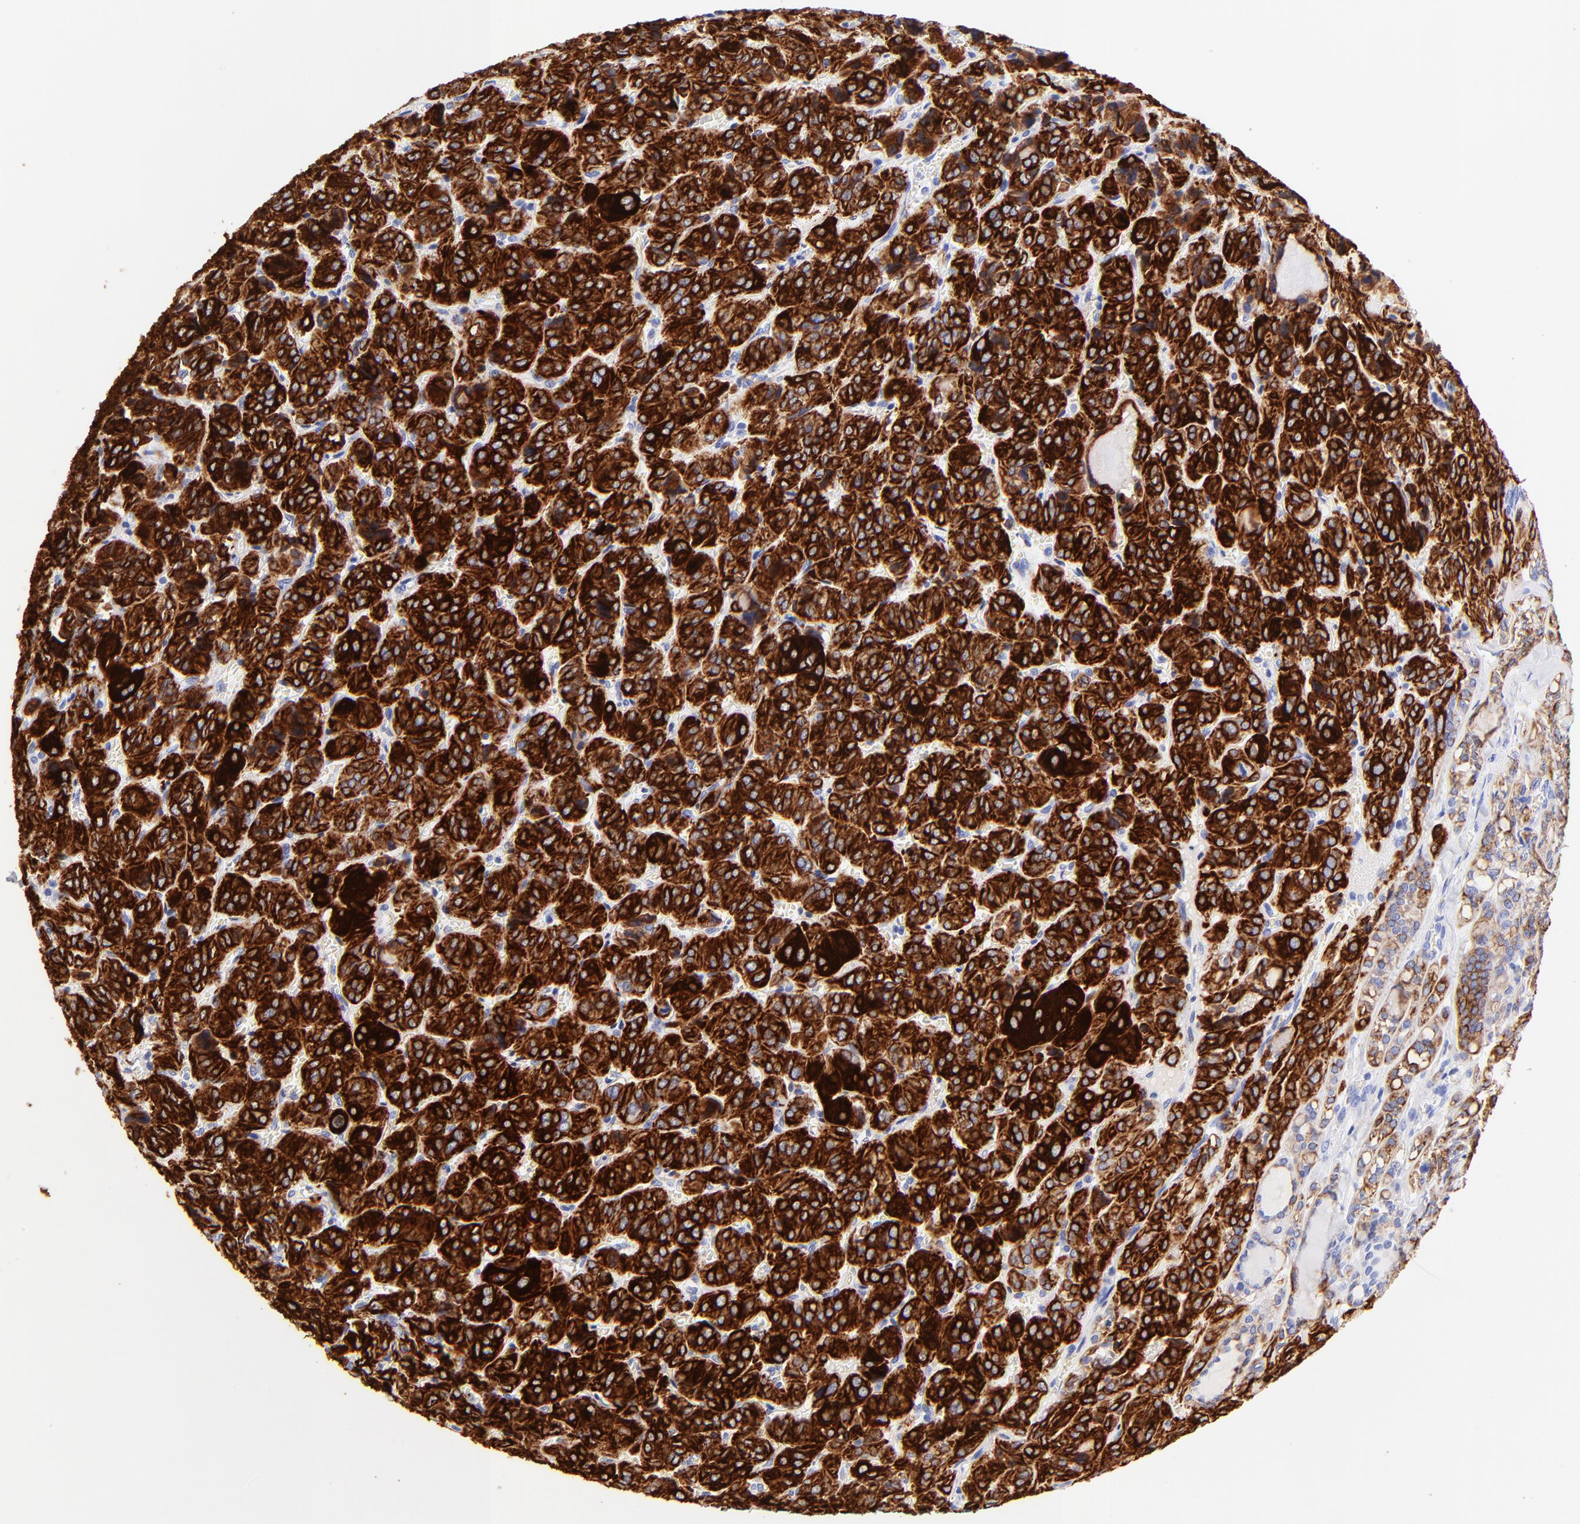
{"staining": {"intensity": "strong", "quantity": ">75%", "location": "cytoplasmic/membranous"}, "tissue": "thyroid cancer", "cell_type": "Tumor cells", "image_type": "cancer", "snomed": [{"axis": "morphology", "description": "Follicular adenoma carcinoma, NOS"}, {"axis": "topography", "description": "Thyroid gland"}], "caption": "Human follicular adenoma carcinoma (thyroid) stained with a protein marker exhibits strong staining in tumor cells.", "gene": "KRT19", "patient": {"sex": "female", "age": 71}}